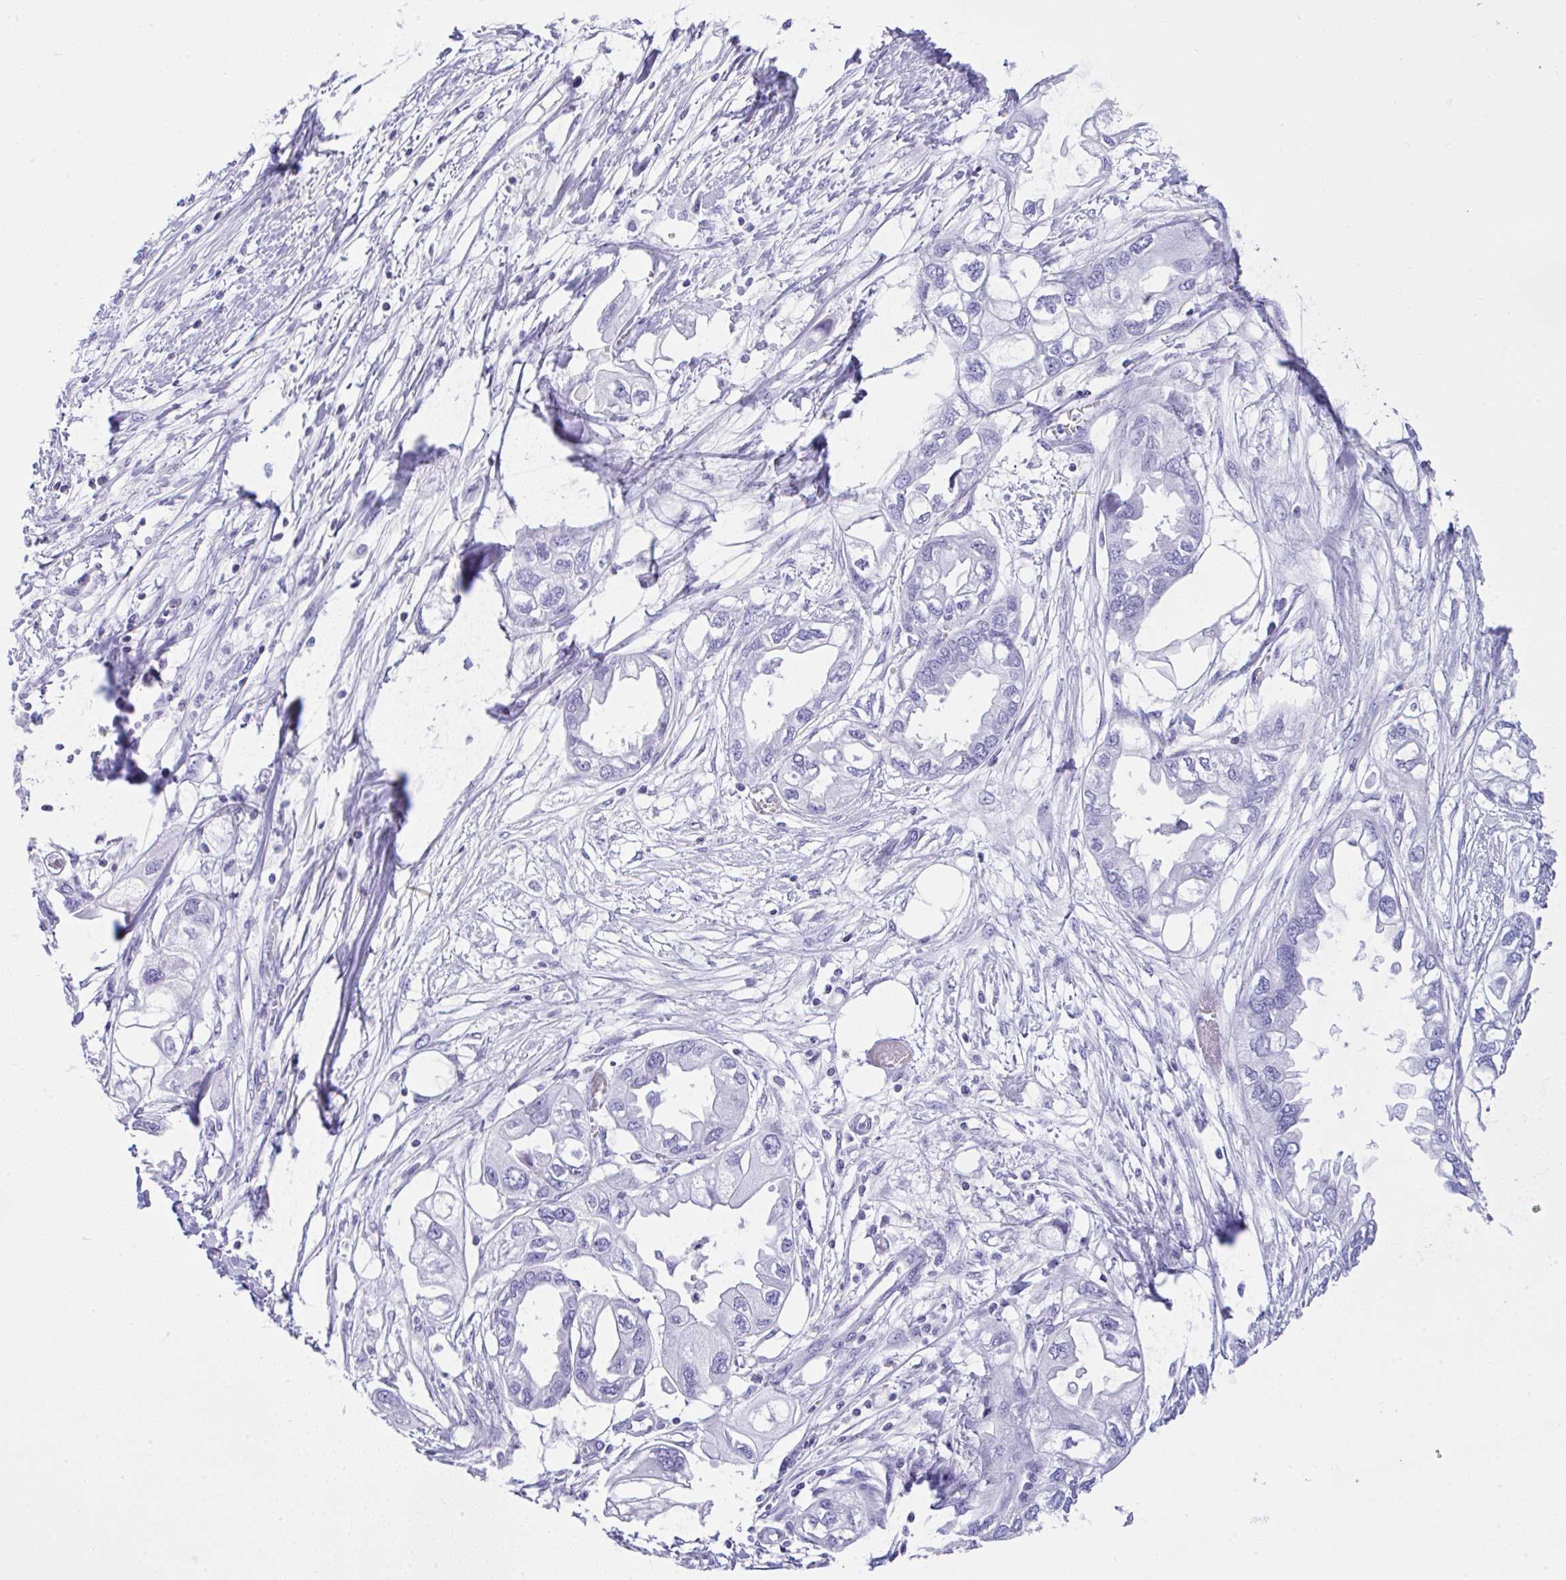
{"staining": {"intensity": "negative", "quantity": "none", "location": "none"}, "tissue": "endometrial cancer", "cell_type": "Tumor cells", "image_type": "cancer", "snomed": [{"axis": "morphology", "description": "Adenocarcinoma, NOS"}, {"axis": "morphology", "description": "Adenocarcinoma, metastatic, NOS"}, {"axis": "topography", "description": "Adipose tissue"}, {"axis": "topography", "description": "Endometrium"}], "caption": "High power microscopy micrograph of an immunohistochemistry (IHC) image of adenocarcinoma (endometrial), revealing no significant expression in tumor cells.", "gene": "KRT27", "patient": {"sex": "female", "age": 67}}